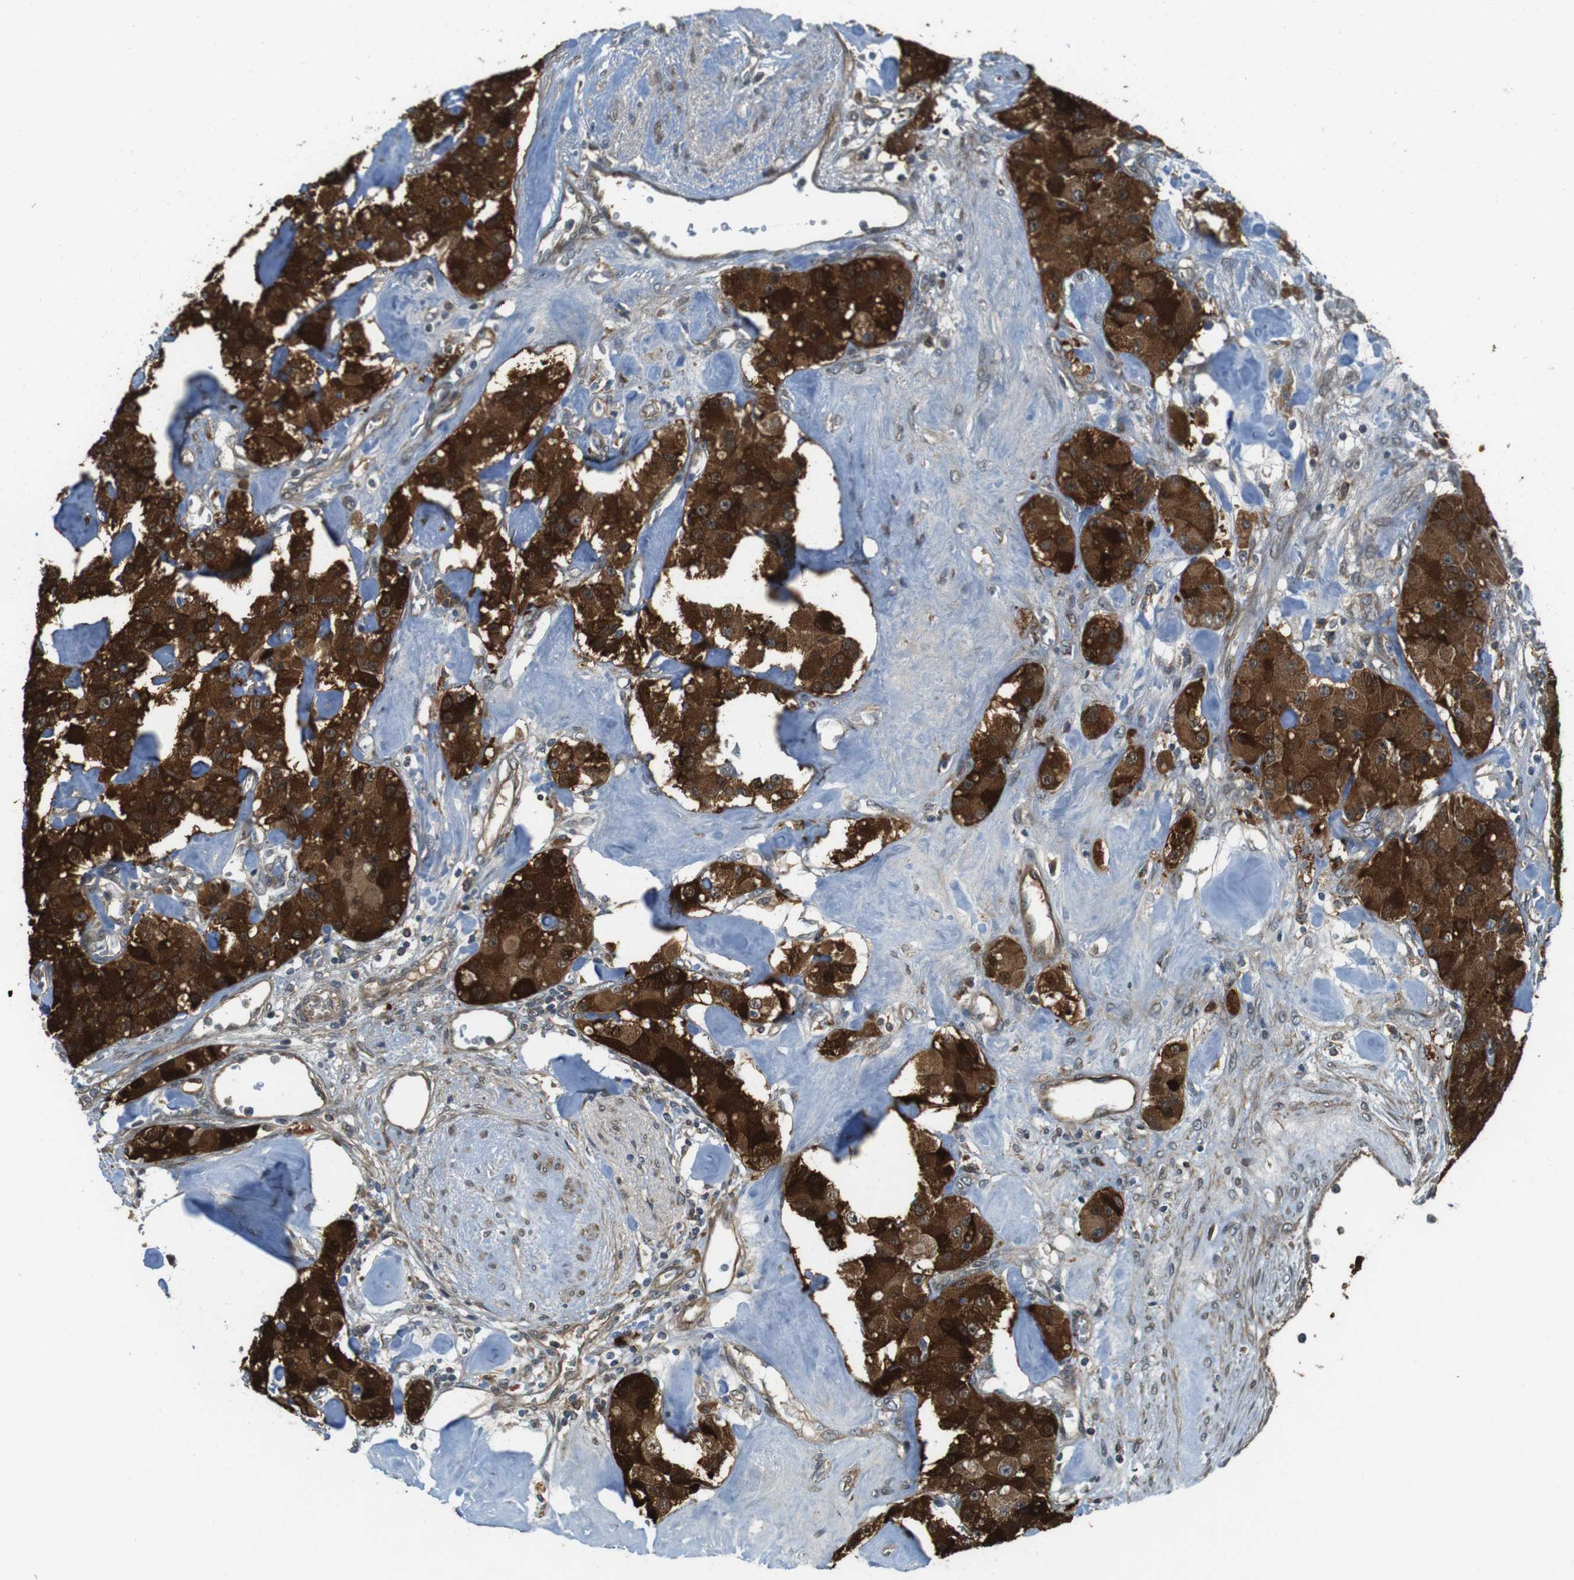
{"staining": {"intensity": "strong", "quantity": ">75%", "location": "cytoplasmic/membranous"}, "tissue": "carcinoid", "cell_type": "Tumor cells", "image_type": "cancer", "snomed": [{"axis": "morphology", "description": "Carcinoid, malignant, NOS"}, {"axis": "topography", "description": "Pancreas"}], "caption": "An image showing strong cytoplasmic/membranous staining in approximately >75% of tumor cells in carcinoid (malignant), as visualized by brown immunohistochemical staining.", "gene": "IFFO2", "patient": {"sex": "male", "age": 41}}